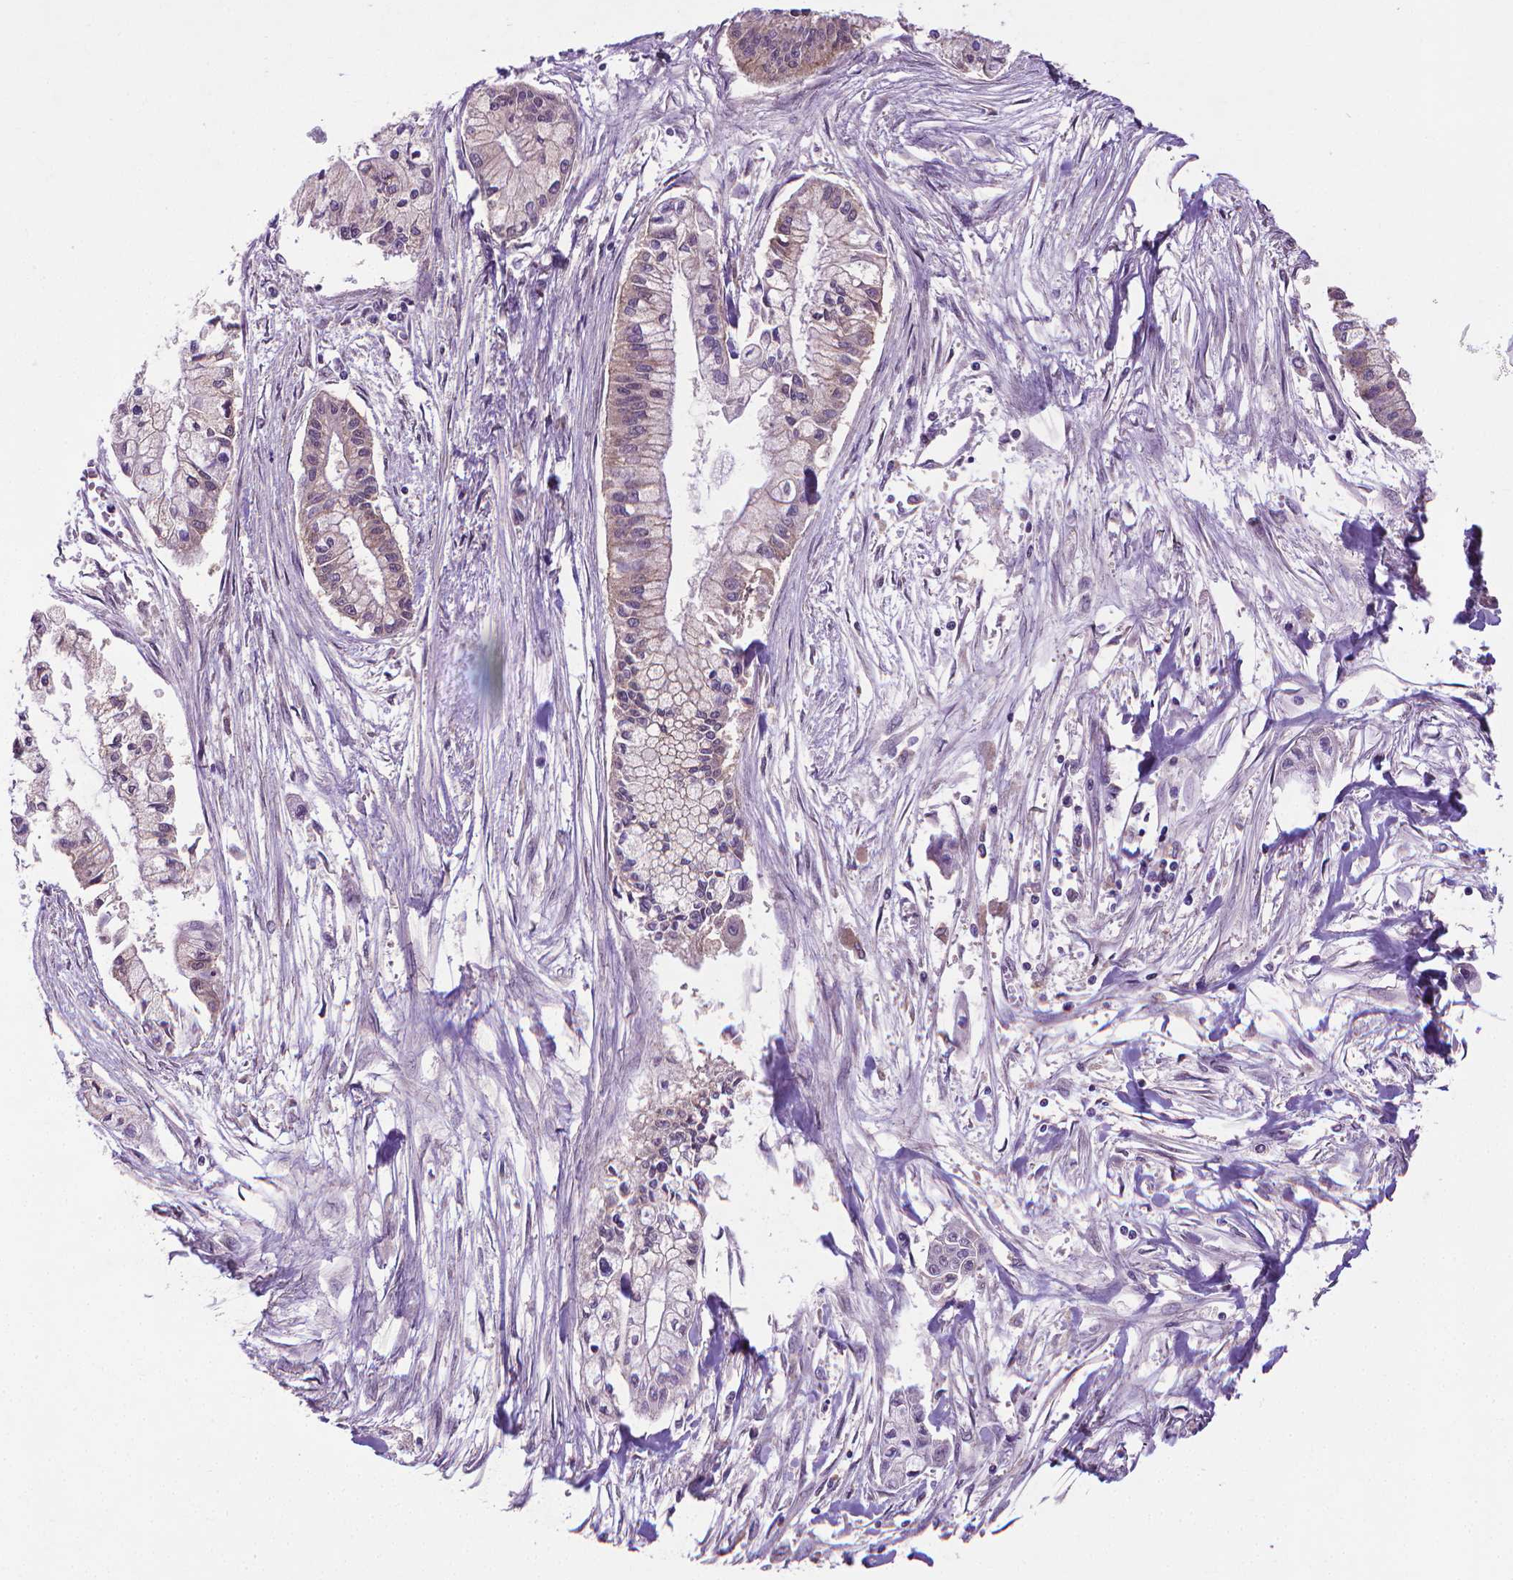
{"staining": {"intensity": "weak", "quantity": "<25%", "location": "cytoplasmic/membranous"}, "tissue": "pancreatic cancer", "cell_type": "Tumor cells", "image_type": "cancer", "snomed": [{"axis": "morphology", "description": "Adenocarcinoma, NOS"}, {"axis": "topography", "description": "Pancreas"}], "caption": "IHC histopathology image of neoplastic tissue: human adenocarcinoma (pancreatic) stained with DAB (3,3'-diaminobenzidine) displays no significant protein staining in tumor cells.", "gene": "GPR63", "patient": {"sex": "male", "age": 54}}